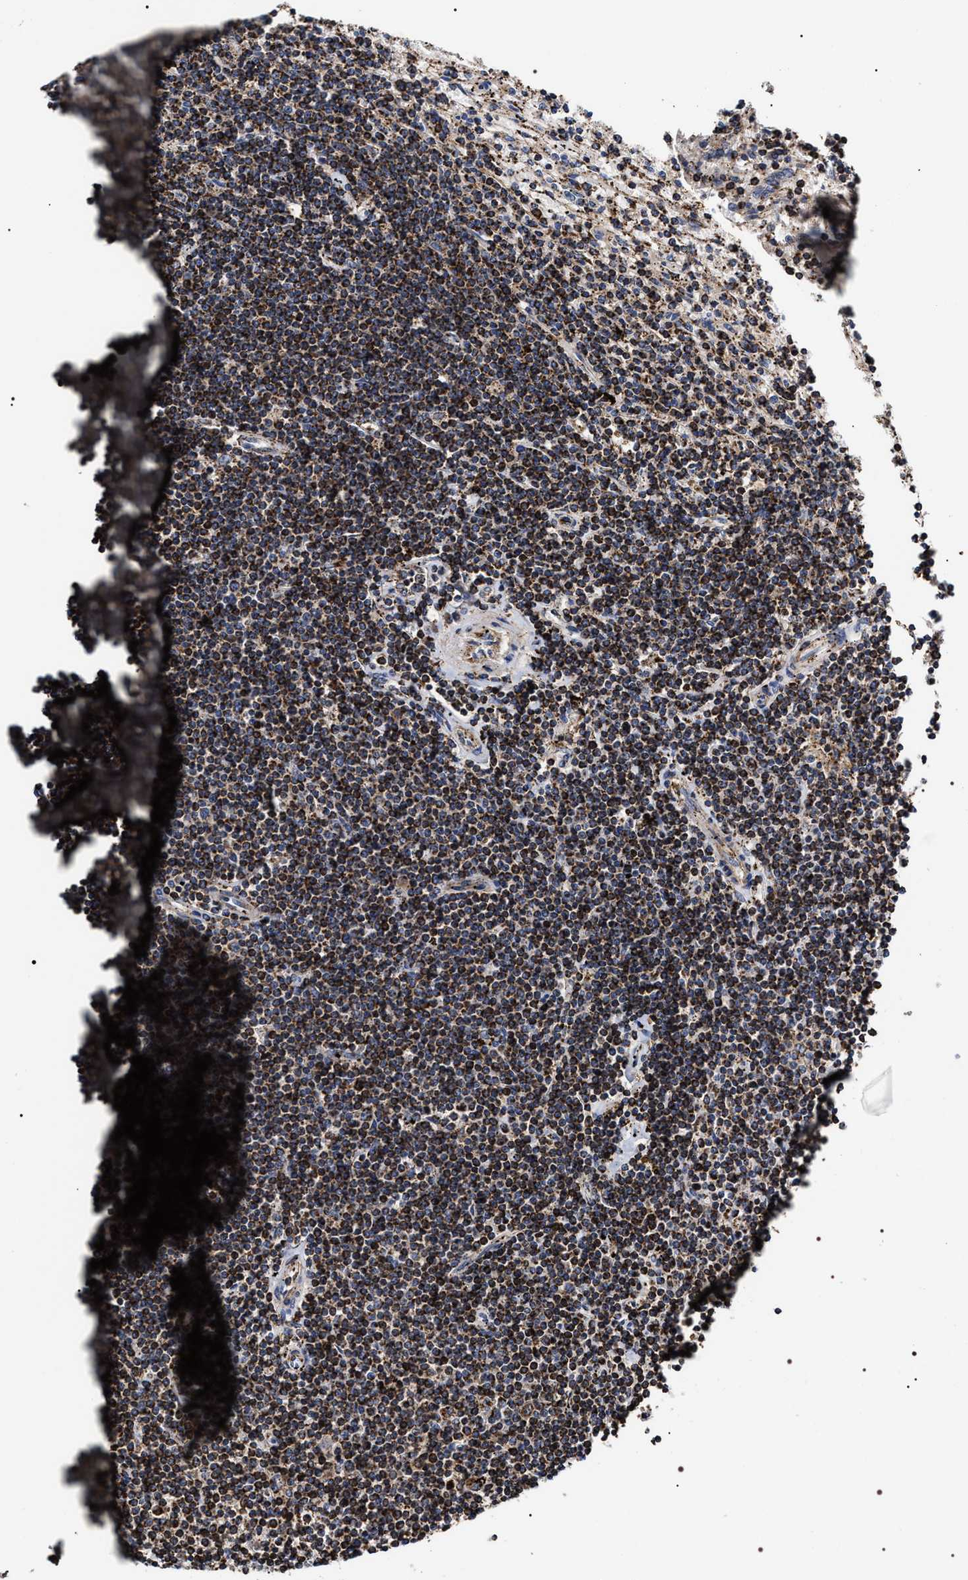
{"staining": {"intensity": "strong", "quantity": ">75%", "location": "cytoplasmic/membranous"}, "tissue": "lymphoma", "cell_type": "Tumor cells", "image_type": "cancer", "snomed": [{"axis": "morphology", "description": "Malignant lymphoma, non-Hodgkin's type, Low grade"}, {"axis": "topography", "description": "Spleen"}], "caption": "High-magnification brightfield microscopy of malignant lymphoma, non-Hodgkin's type (low-grade) stained with DAB (brown) and counterstained with hematoxylin (blue). tumor cells exhibit strong cytoplasmic/membranous positivity is seen in about>75% of cells.", "gene": "COG5", "patient": {"sex": "male", "age": 76}}